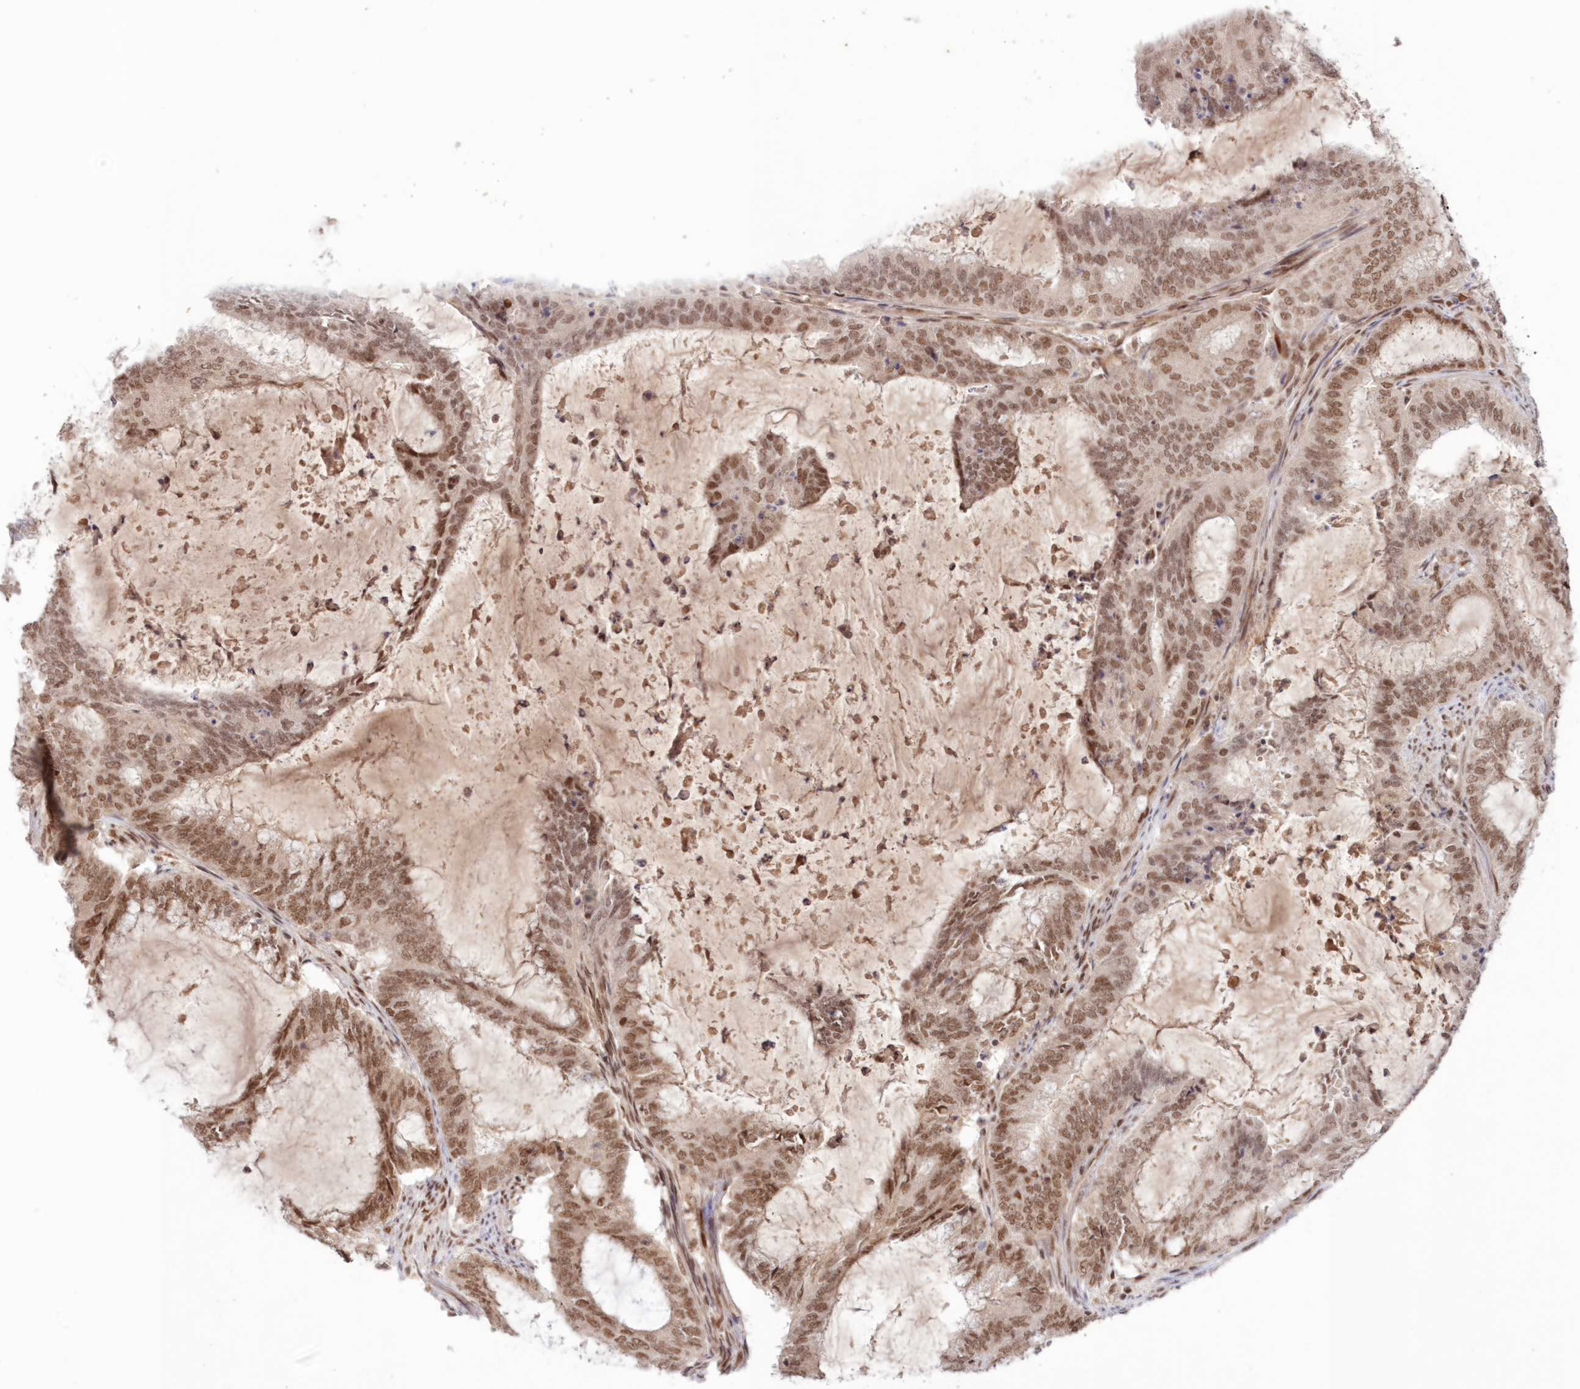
{"staining": {"intensity": "moderate", "quantity": ">75%", "location": "nuclear"}, "tissue": "endometrial cancer", "cell_type": "Tumor cells", "image_type": "cancer", "snomed": [{"axis": "morphology", "description": "Adenocarcinoma, NOS"}, {"axis": "topography", "description": "Endometrium"}], "caption": "Moderate nuclear protein staining is identified in approximately >75% of tumor cells in endometrial cancer.", "gene": "NOA1", "patient": {"sex": "female", "age": 51}}